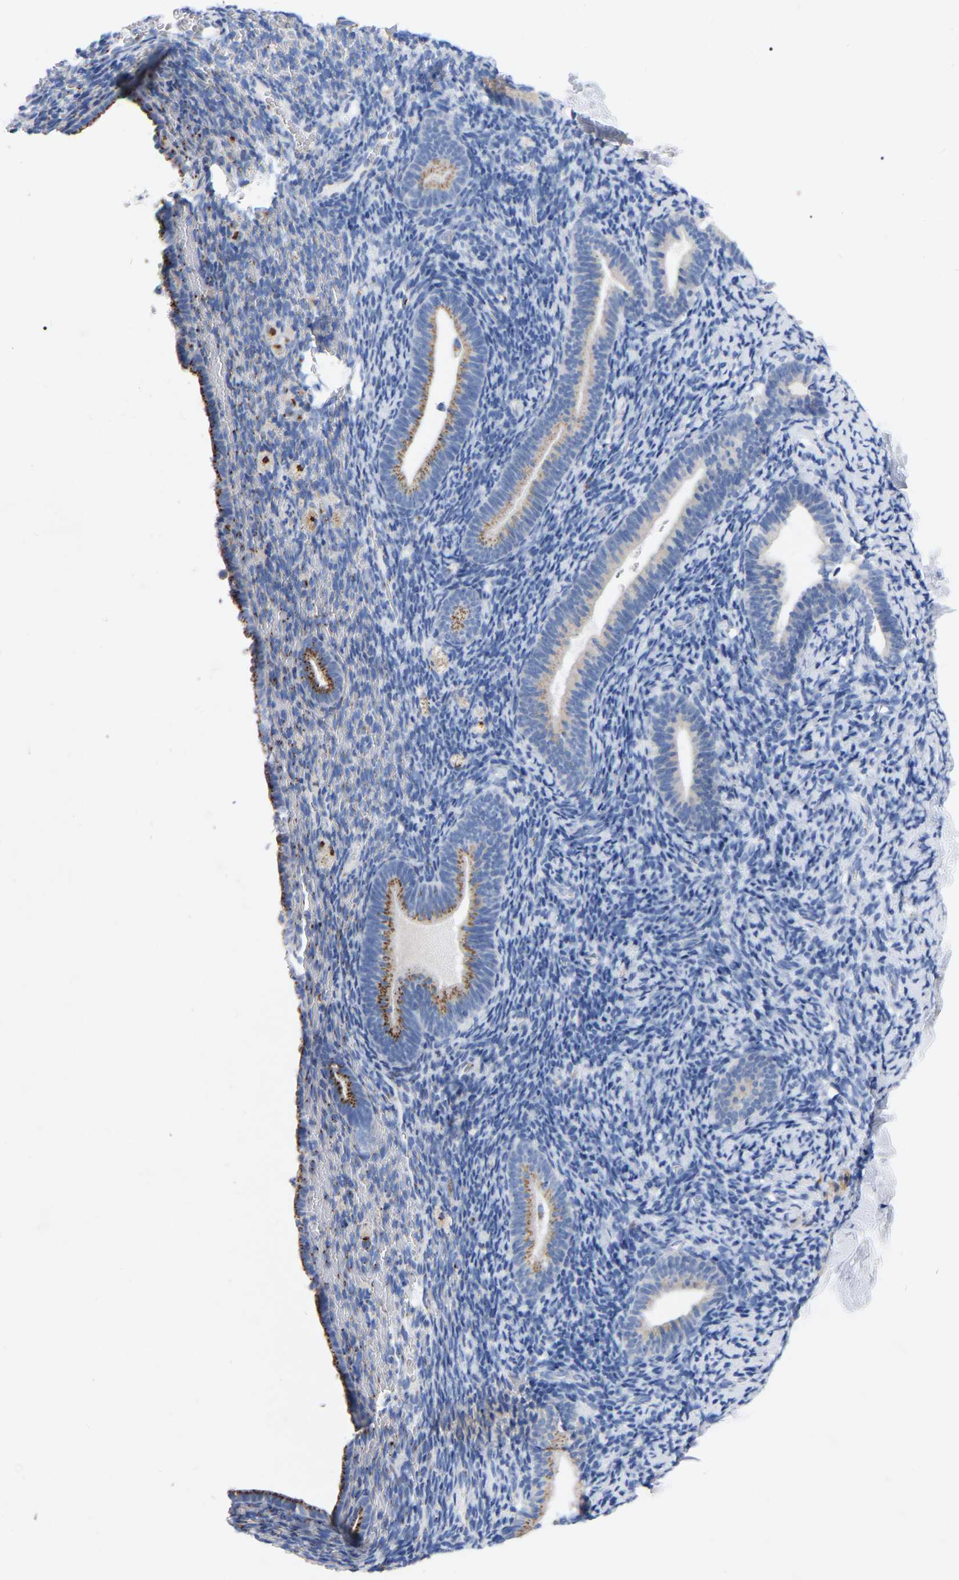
{"staining": {"intensity": "negative", "quantity": "none", "location": "none"}, "tissue": "endometrium", "cell_type": "Cells in endometrial stroma", "image_type": "normal", "snomed": [{"axis": "morphology", "description": "Normal tissue, NOS"}, {"axis": "topography", "description": "Endometrium"}], "caption": "DAB (3,3'-diaminobenzidine) immunohistochemical staining of normal endometrium exhibits no significant staining in cells in endometrial stroma.", "gene": "STRIP2", "patient": {"sex": "female", "age": 51}}